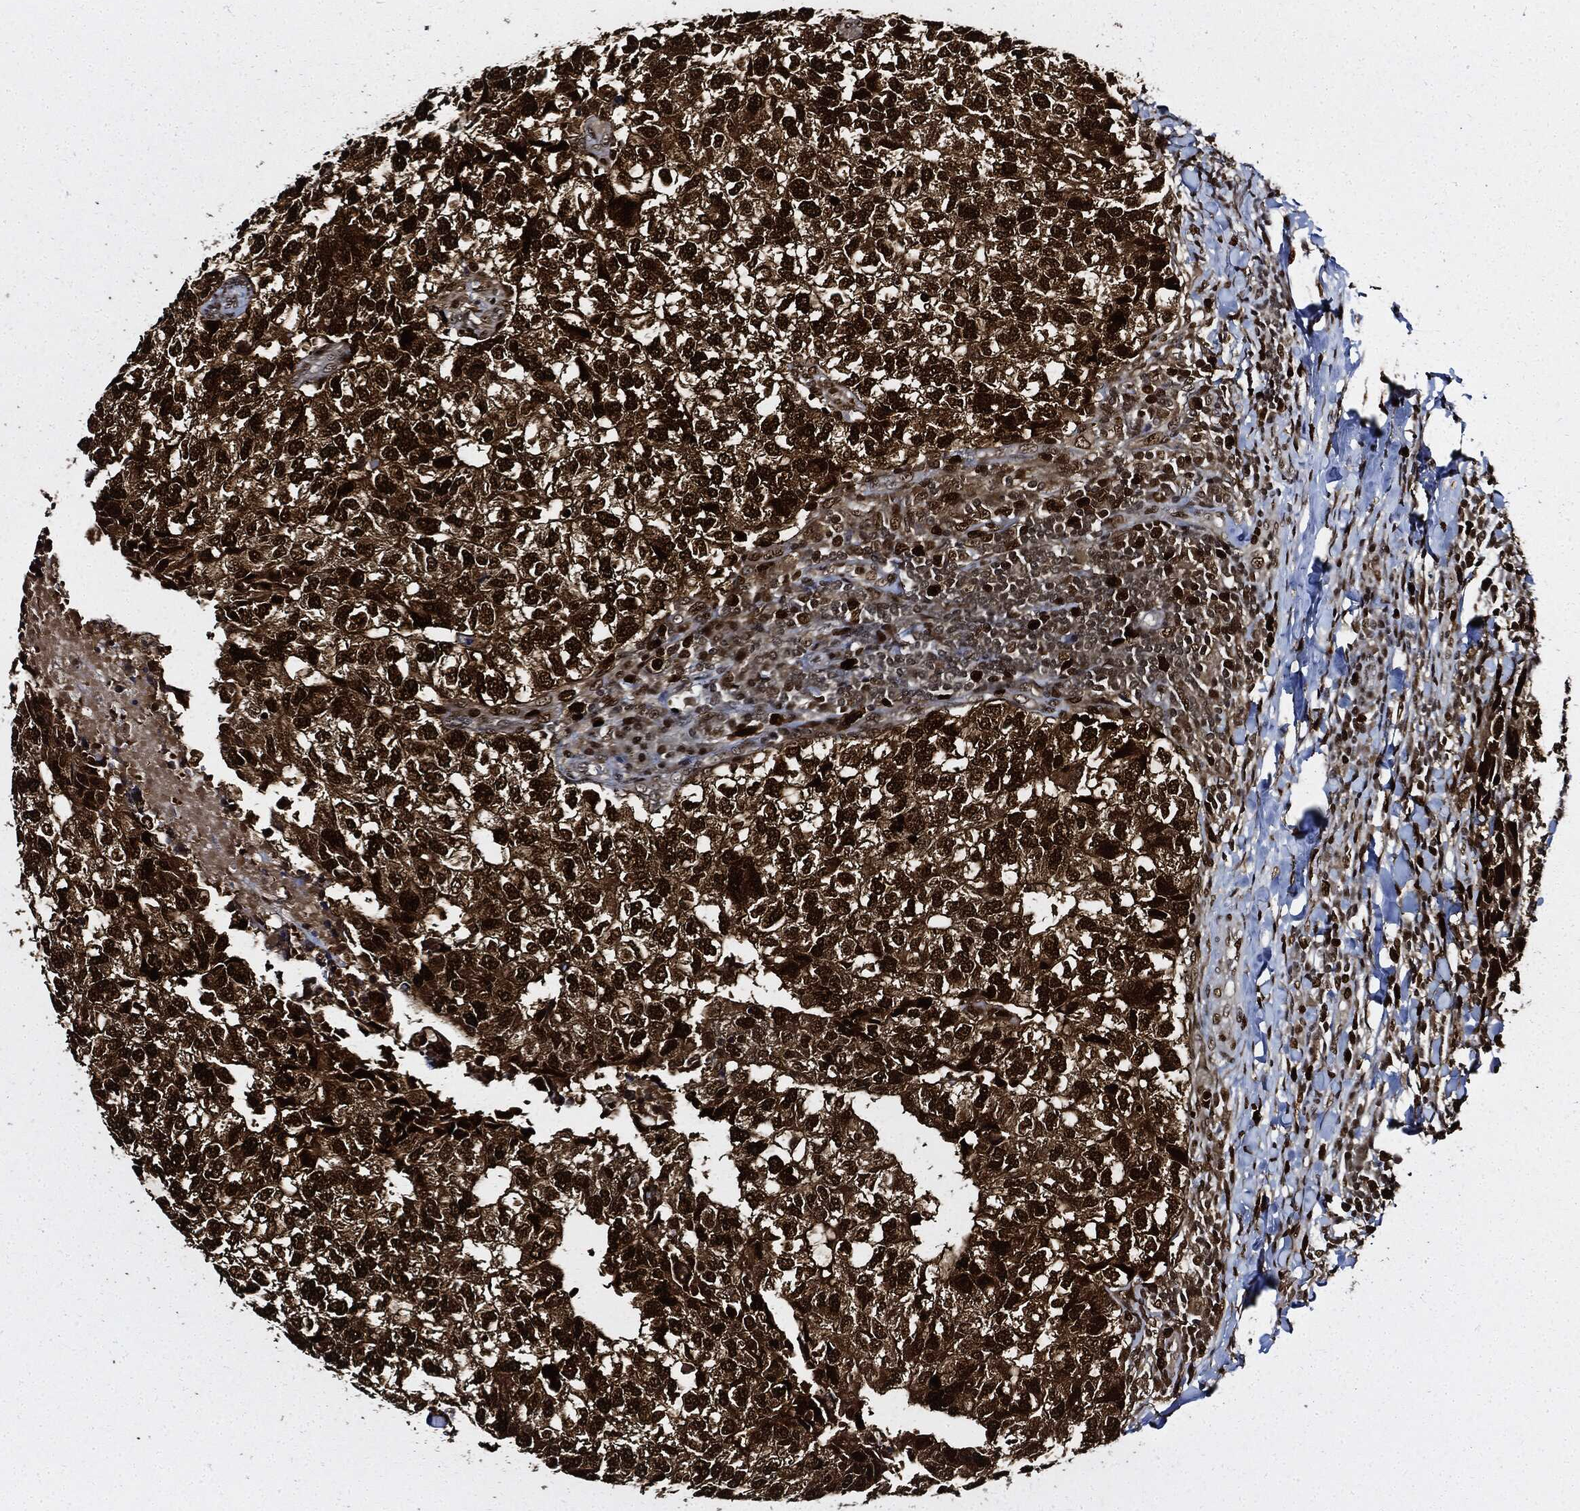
{"staining": {"intensity": "strong", "quantity": ">75%", "location": "cytoplasmic/membranous,nuclear"}, "tissue": "breast cancer", "cell_type": "Tumor cells", "image_type": "cancer", "snomed": [{"axis": "morphology", "description": "Duct carcinoma"}, {"axis": "topography", "description": "Breast"}], "caption": "Protein analysis of intraductal carcinoma (breast) tissue displays strong cytoplasmic/membranous and nuclear expression in about >75% of tumor cells.", "gene": "PCNA", "patient": {"sex": "female", "age": 30}}